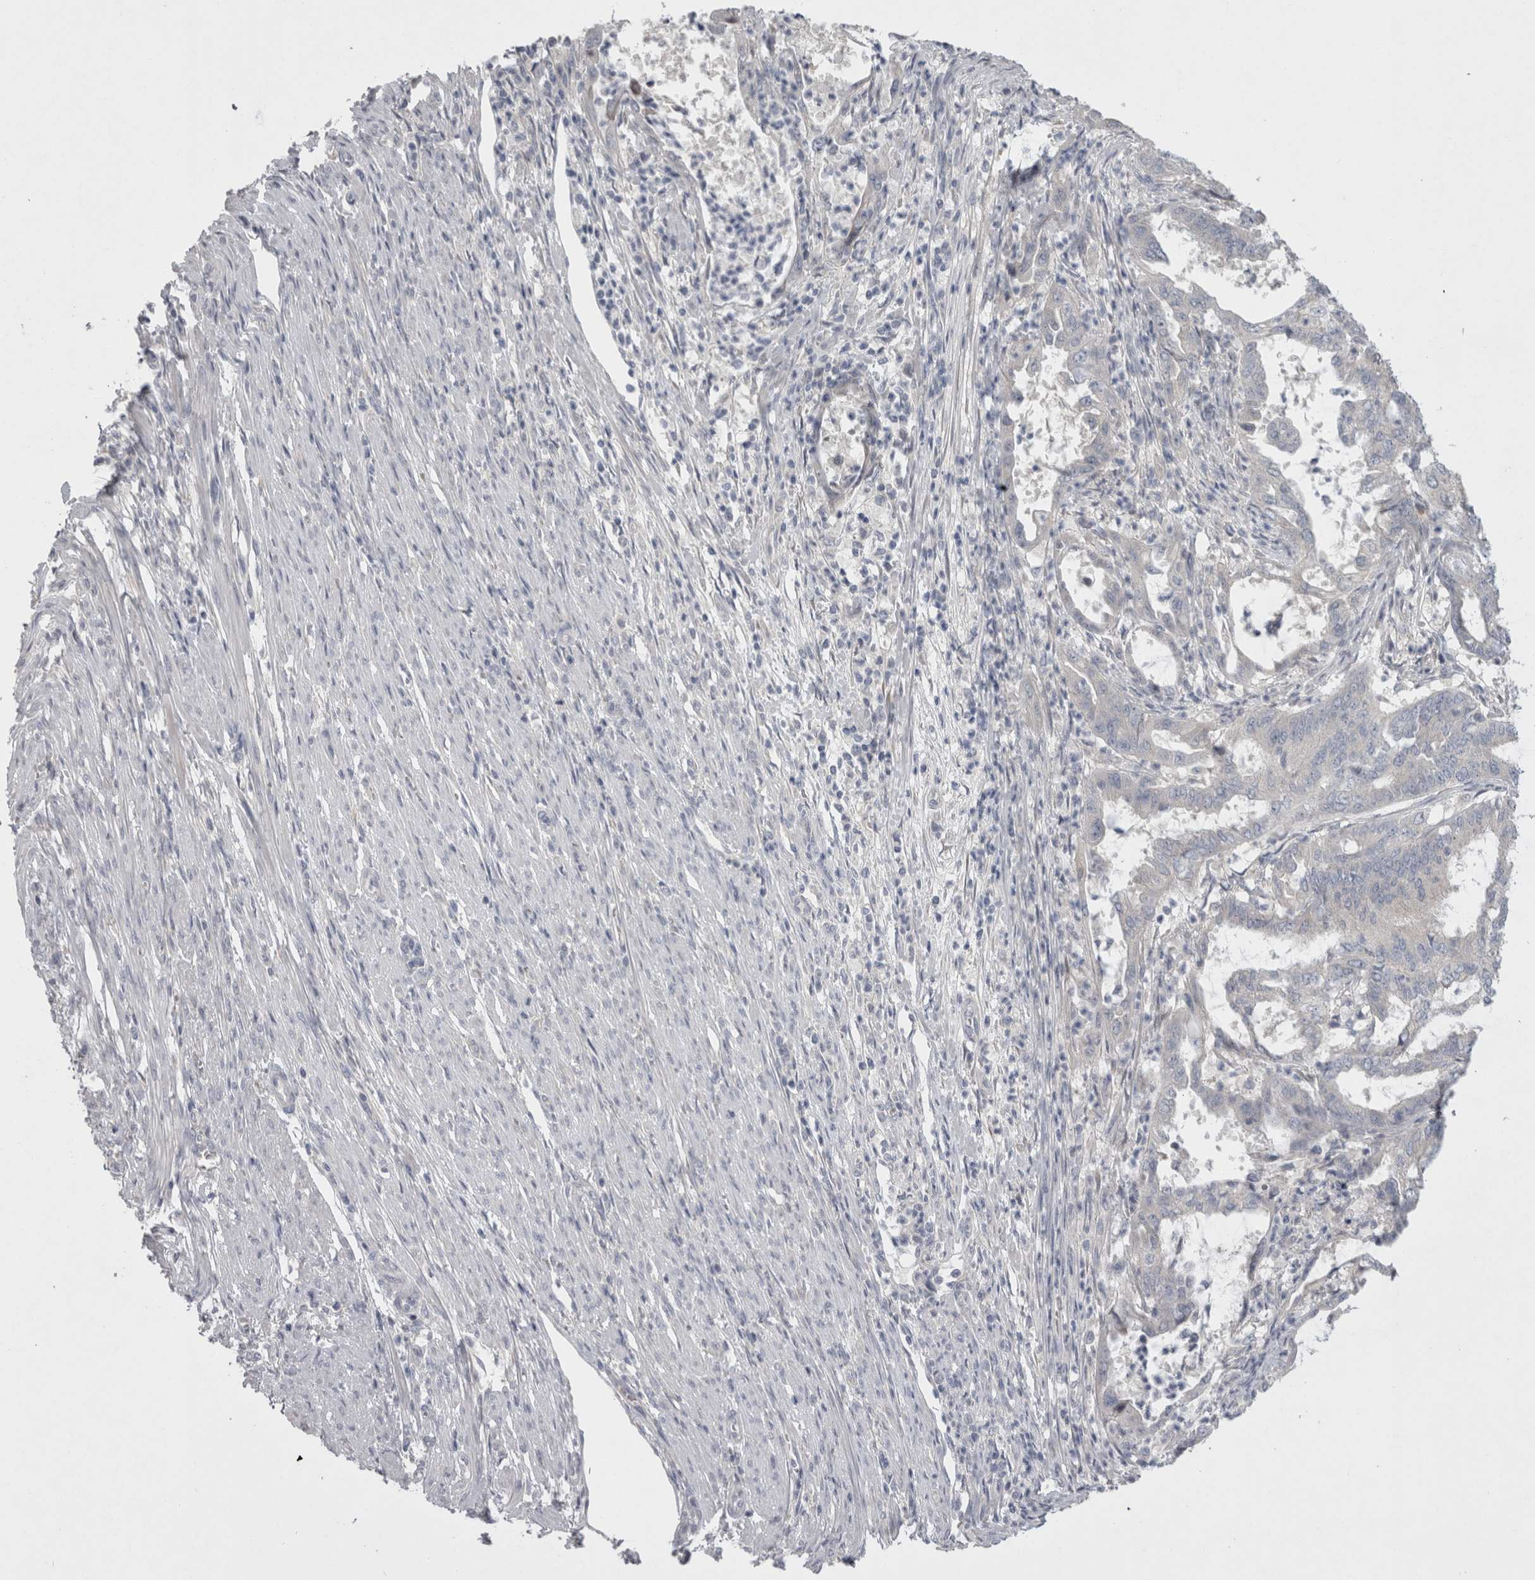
{"staining": {"intensity": "negative", "quantity": "none", "location": "none"}, "tissue": "endometrial cancer", "cell_type": "Tumor cells", "image_type": "cancer", "snomed": [{"axis": "morphology", "description": "Adenocarcinoma, NOS"}, {"axis": "topography", "description": "Endometrium"}], "caption": "Tumor cells are negative for brown protein staining in endometrial cancer (adenocarcinoma).", "gene": "LRRC40", "patient": {"sex": "female", "age": 51}}